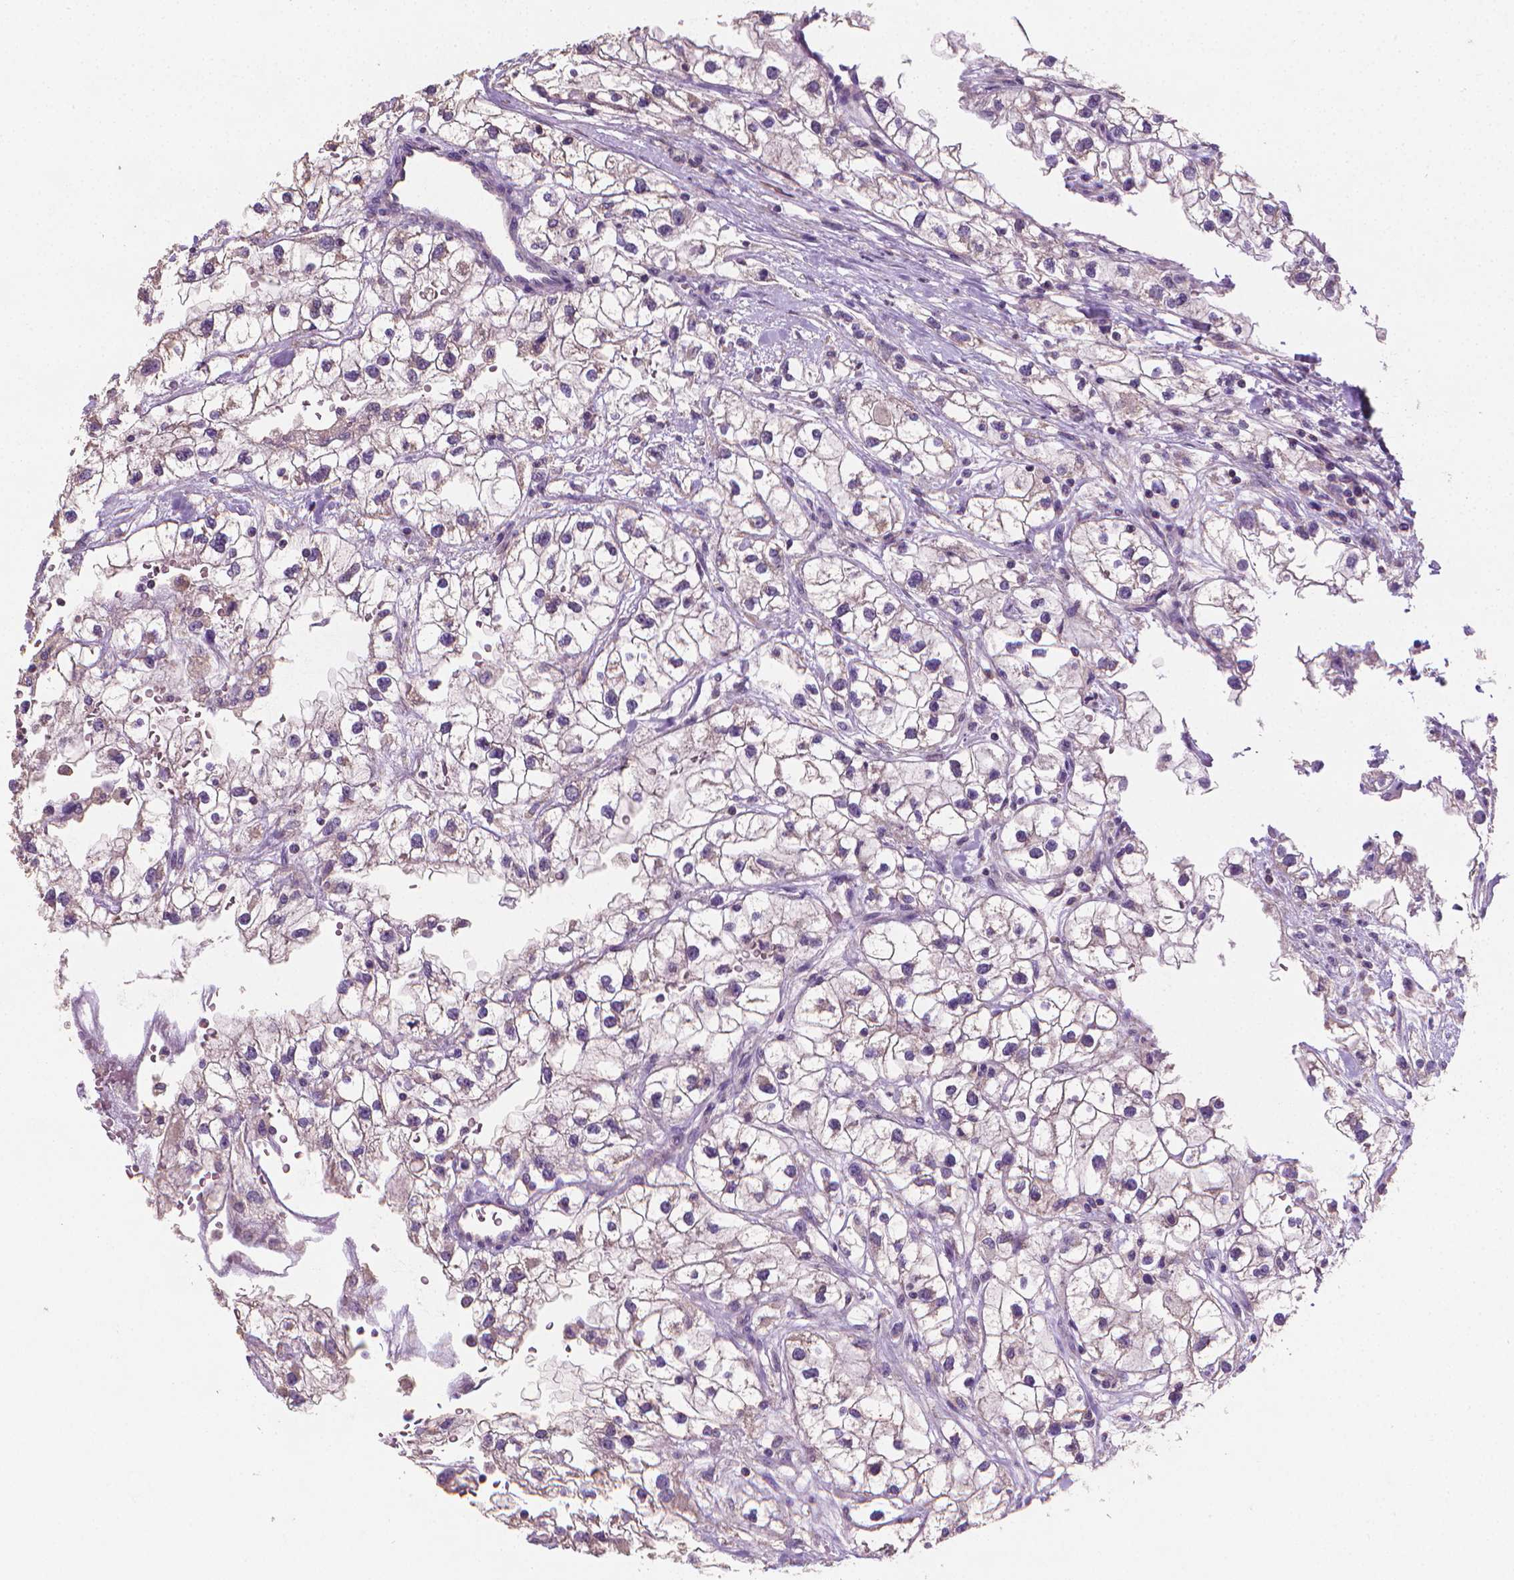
{"staining": {"intensity": "negative", "quantity": "none", "location": "none"}, "tissue": "renal cancer", "cell_type": "Tumor cells", "image_type": "cancer", "snomed": [{"axis": "morphology", "description": "Adenocarcinoma, NOS"}, {"axis": "topography", "description": "Kidney"}], "caption": "Tumor cells show no significant protein staining in renal adenocarcinoma.", "gene": "CATIP", "patient": {"sex": "male", "age": 59}}